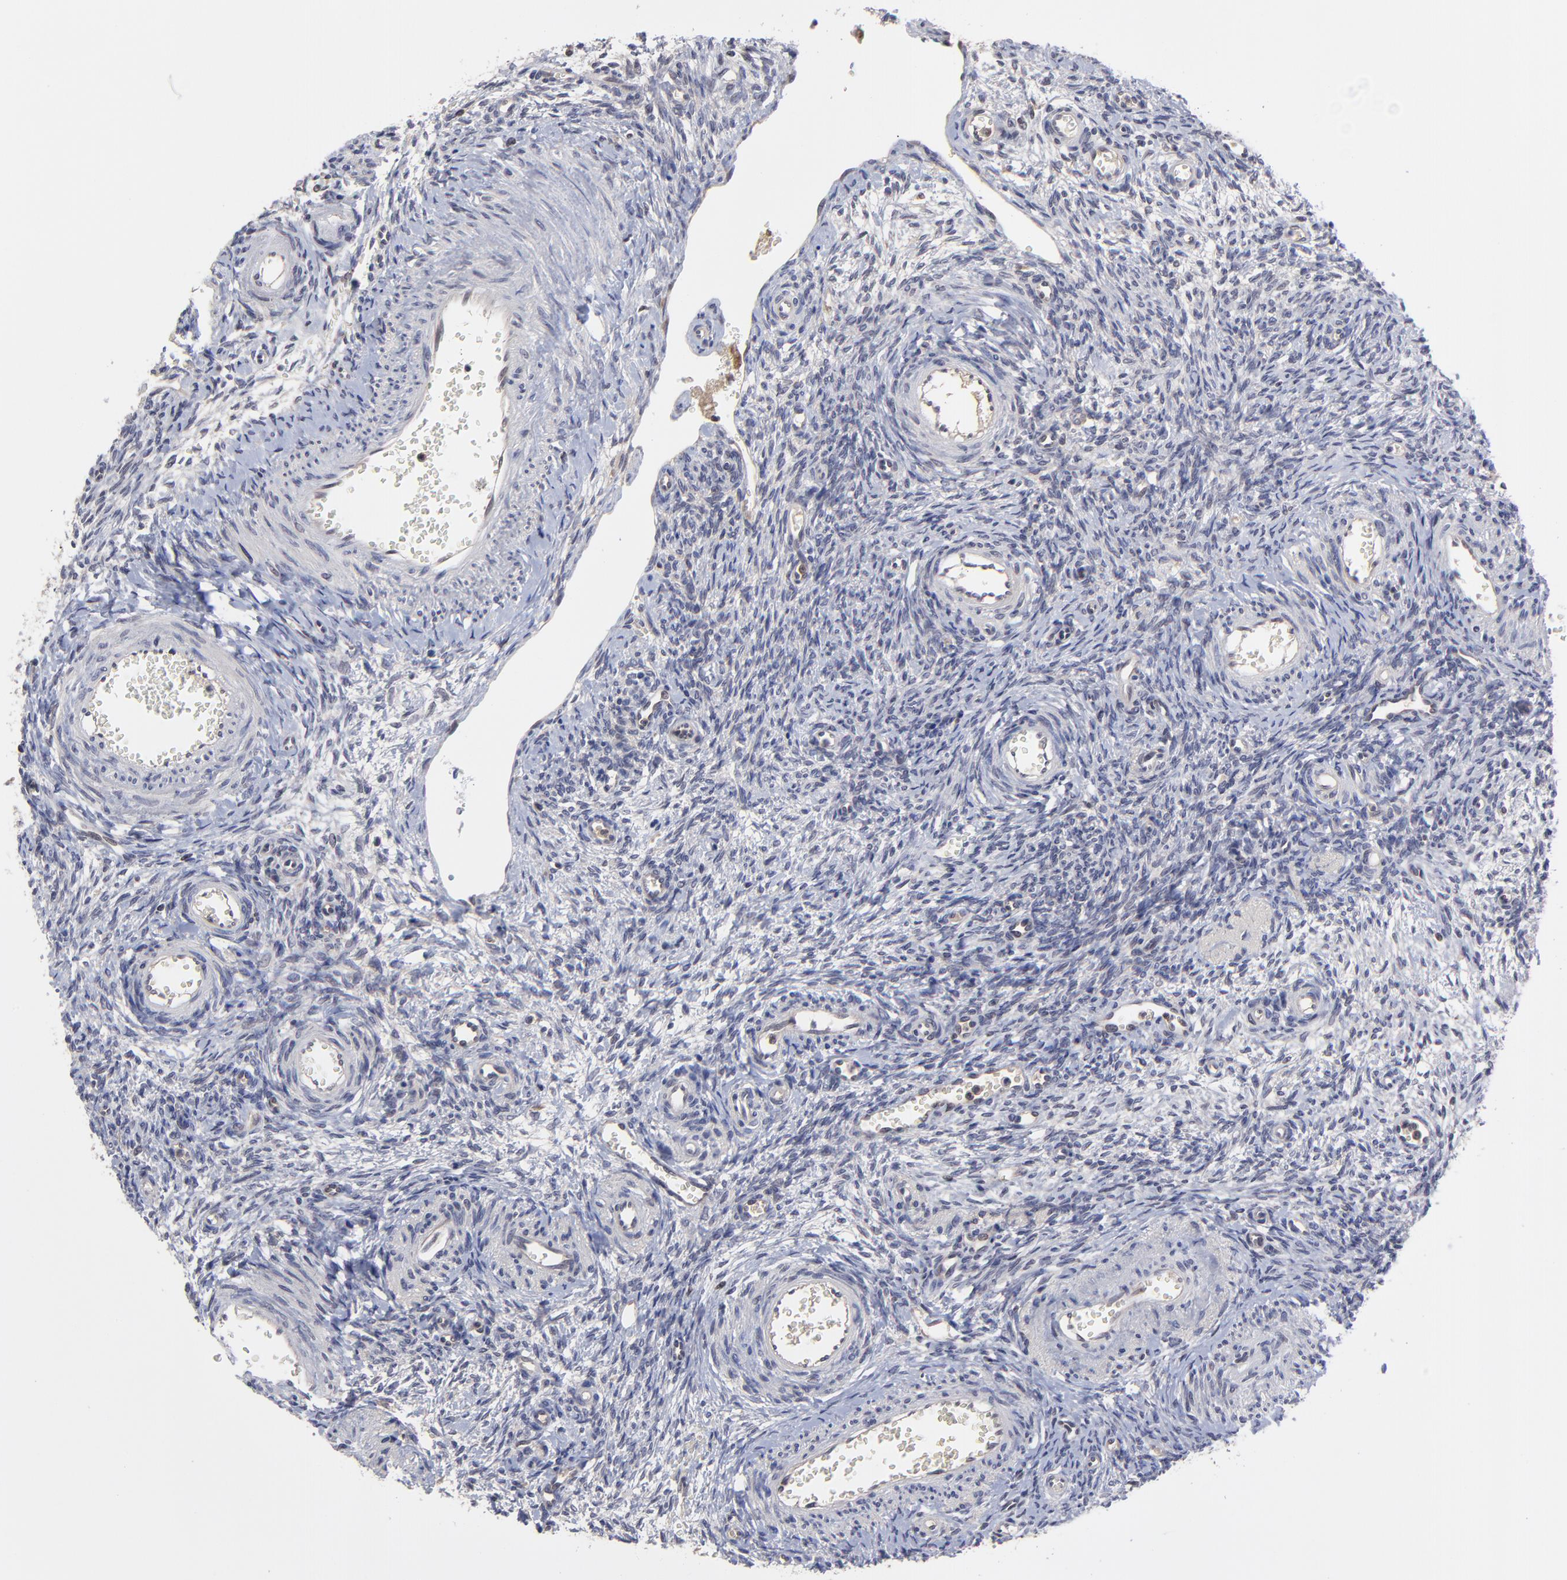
{"staining": {"intensity": "weak", "quantity": "25%-75%", "location": "cytoplasmic/membranous"}, "tissue": "ovary", "cell_type": "Follicle cells", "image_type": "normal", "snomed": [{"axis": "morphology", "description": "Normal tissue, NOS"}, {"axis": "topography", "description": "Ovary"}], "caption": "Follicle cells demonstrate weak cytoplasmic/membranous staining in approximately 25%-75% of cells in unremarkable ovary.", "gene": "UBE2L6", "patient": {"sex": "female", "age": 39}}